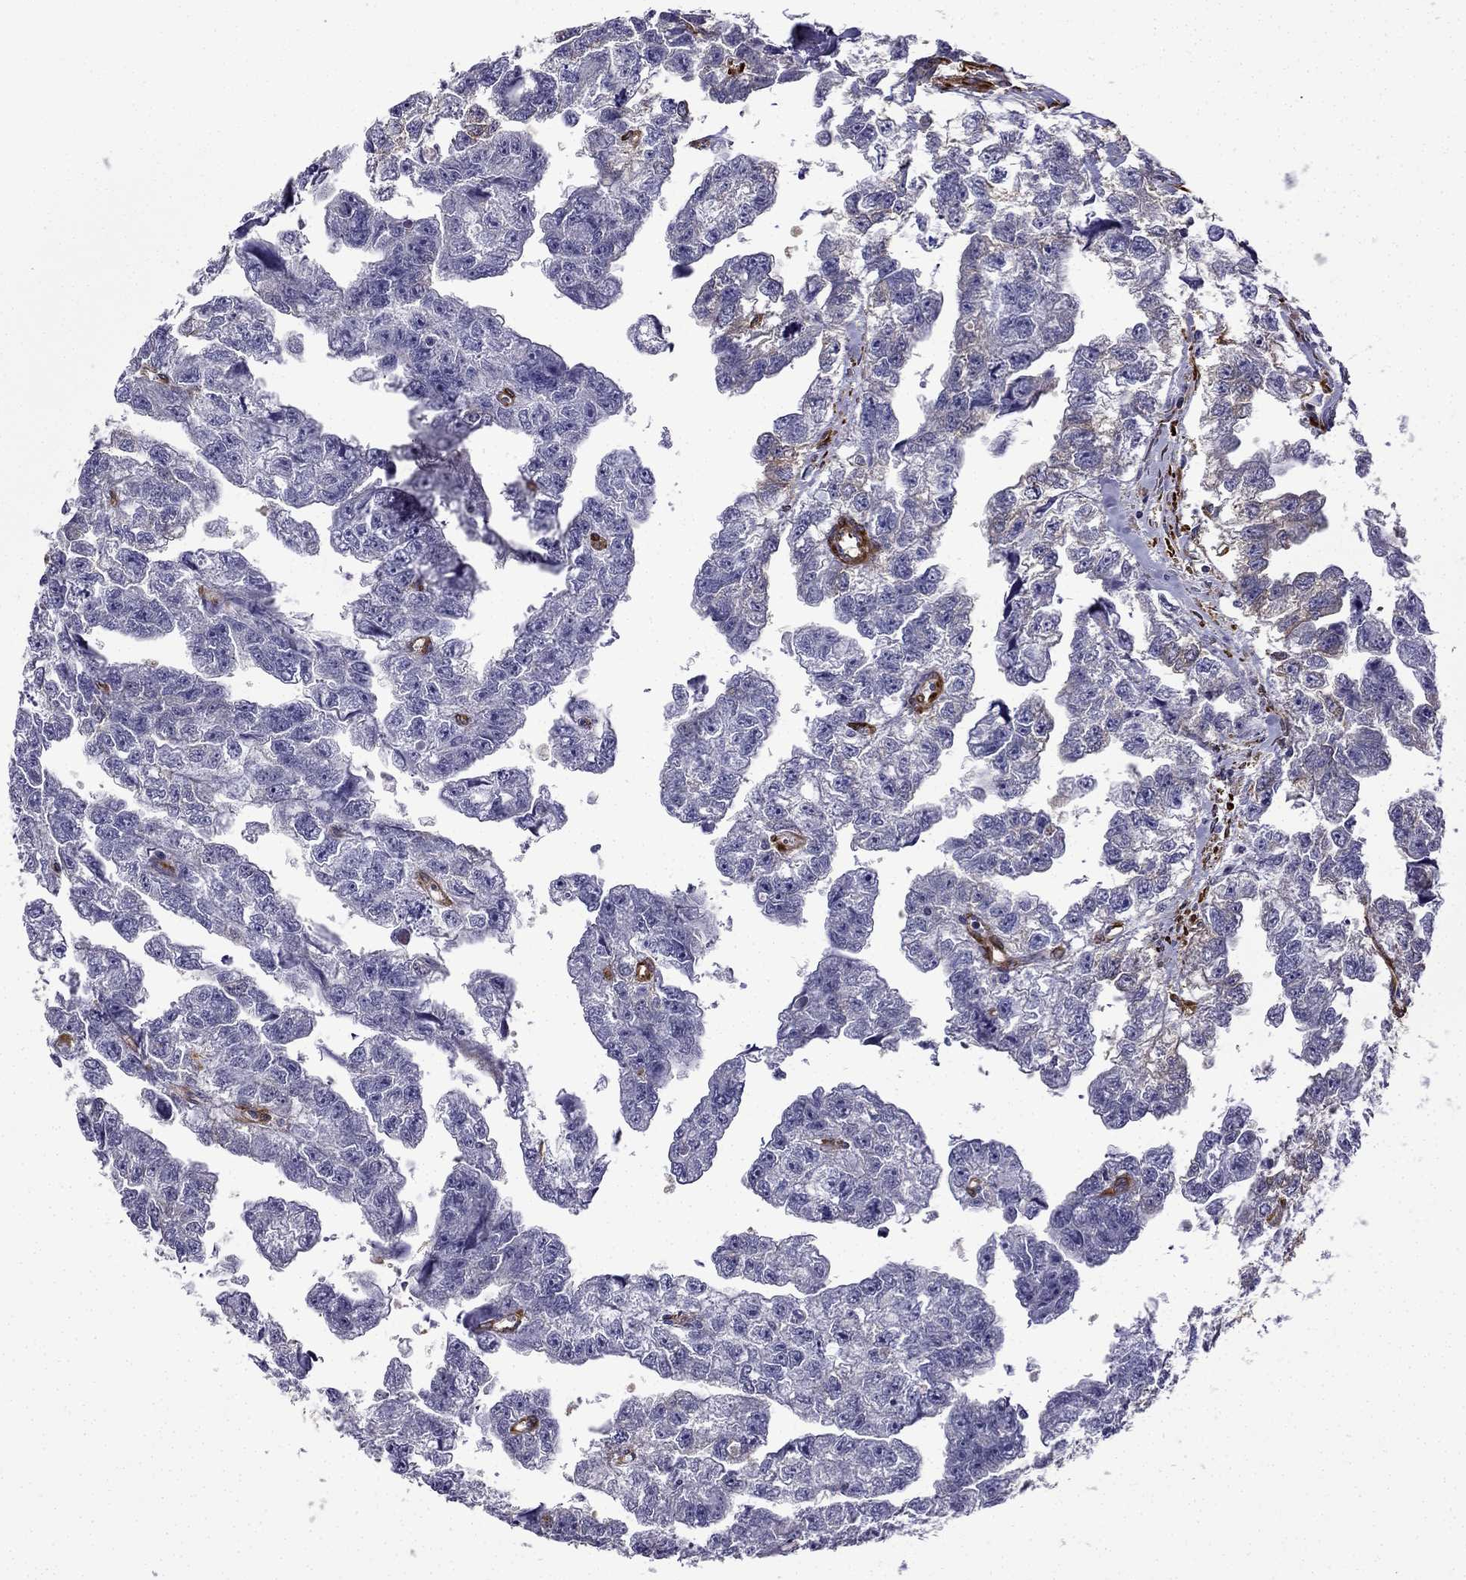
{"staining": {"intensity": "negative", "quantity": "none", "location": "none"}, "tissue": "testis cancer", "cell_type": "Tumor cells", "image_type": "cancer", "snomed": [{"axis": "morphology", "description": "Carcinoma, Embryonal, NOS"}, {"axis": "morphology", "description": "Teratoma, malignant, NOS"}, {"axis": "topography", "description": "Testis"}], "caption": "Immunohistochemistry micrograph of embryonal carcinoma (testis) stained for a protein (brown), which displays no expression in tumor cells. Nuclei are stained in blue.", "gene": "MAP4", "patient": {"sex": "male", "age": 44}}